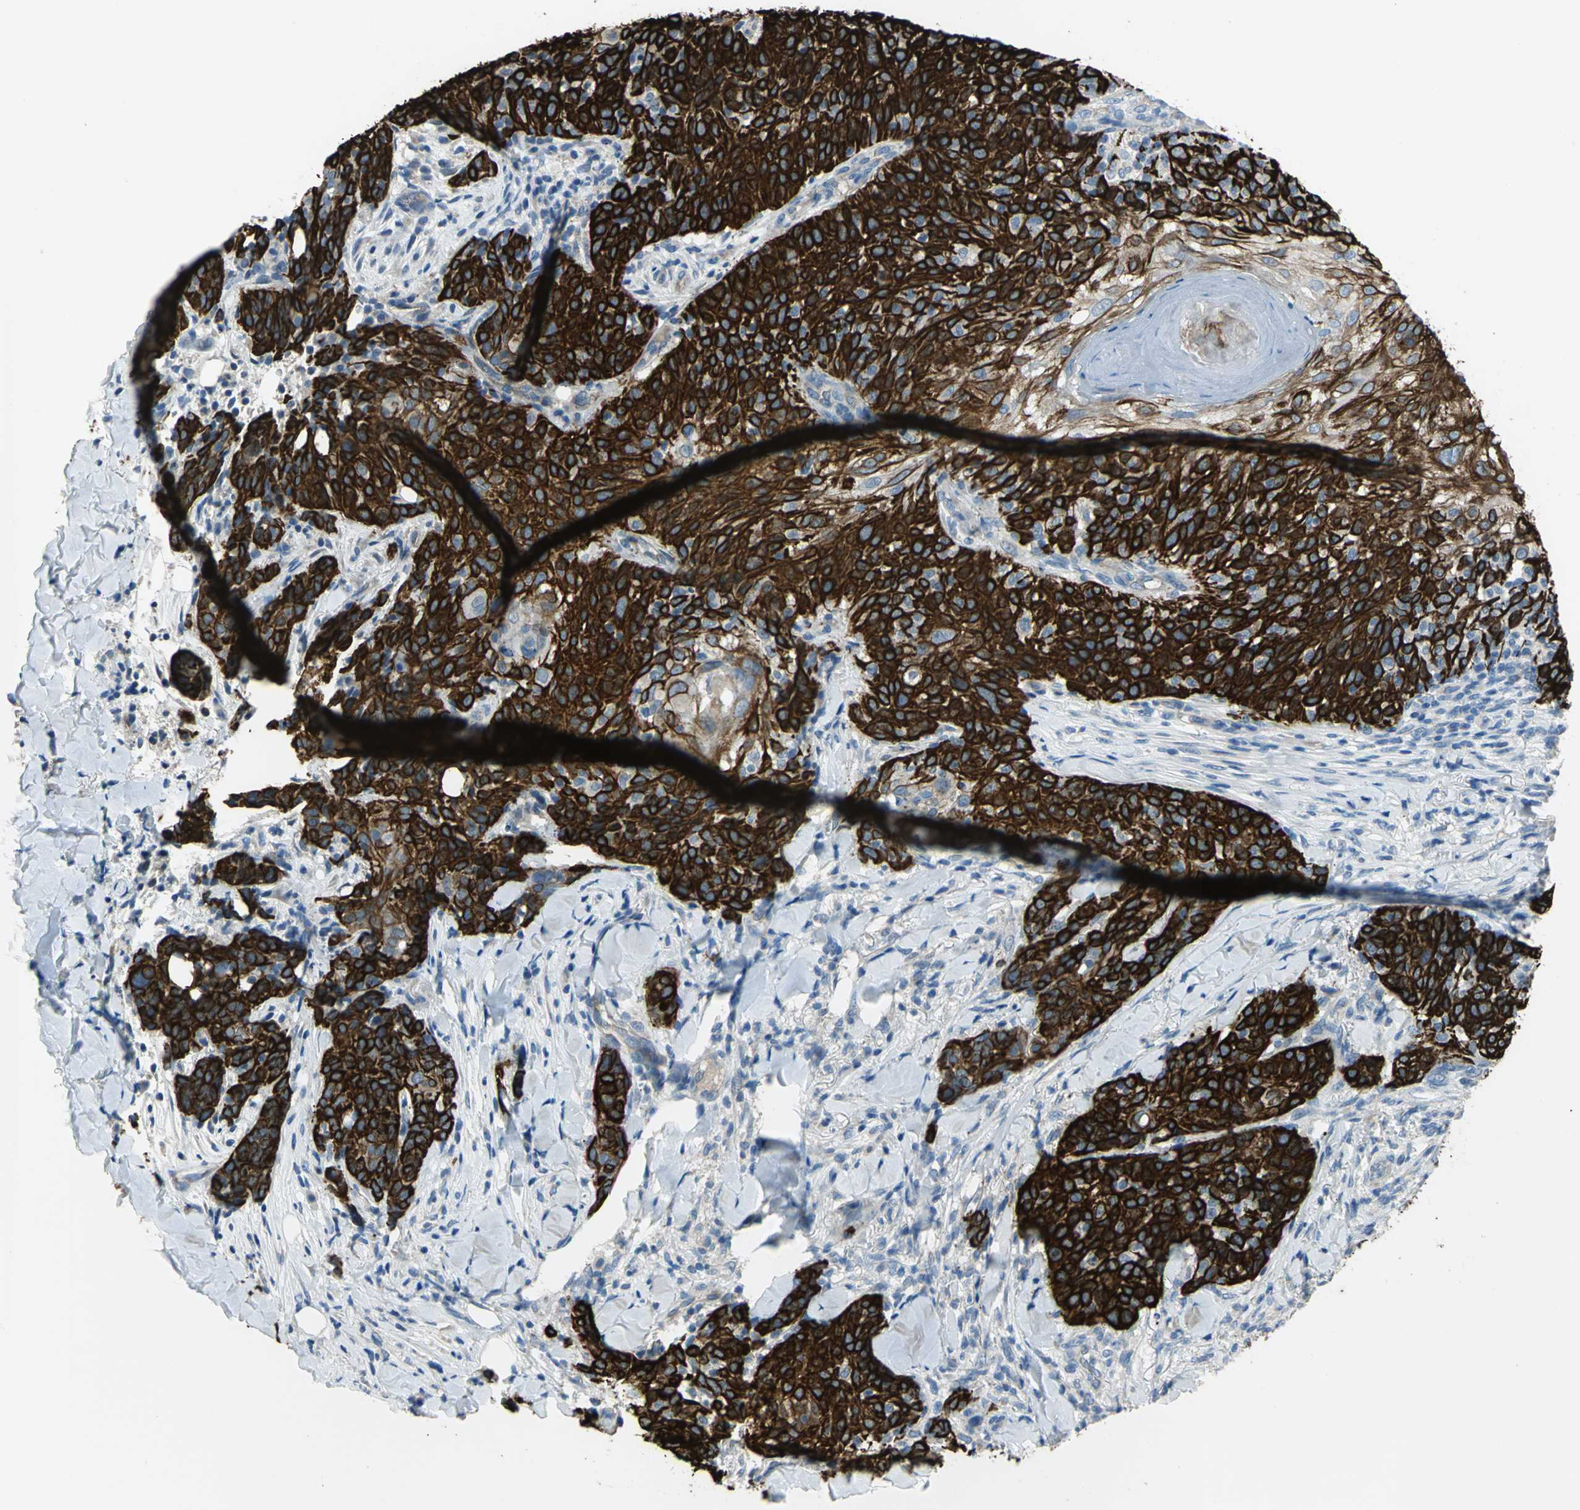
{"staining": {"intensity": "strong", "quantity": ">75%", "location": "cytoplasmic/membranous"}, "tissue": "skin cancer", "cell_type": "Tumor cells", "image_type": "cancer", "snomed": [{"axis": "morphology", "description": "Normal tissue, NOS"}, {"axis": "morphology", "description": "Squamous cell carcinoma, NOS"}, {"axis": "topography", "description": "Skin"}], "caption": "Immunohistochemistry (DAB (3,3'-diaminobenzidine)) staining of human squamous cell carcinoma (skin) exhibits strong cytoplasmic/membranous protein expression in about >75% of tumor cells. (DAB IHC with brightfield microscopy, high magnification).", "gene": "HTR1F", "patient": {"sex": "female", "age": 83}}